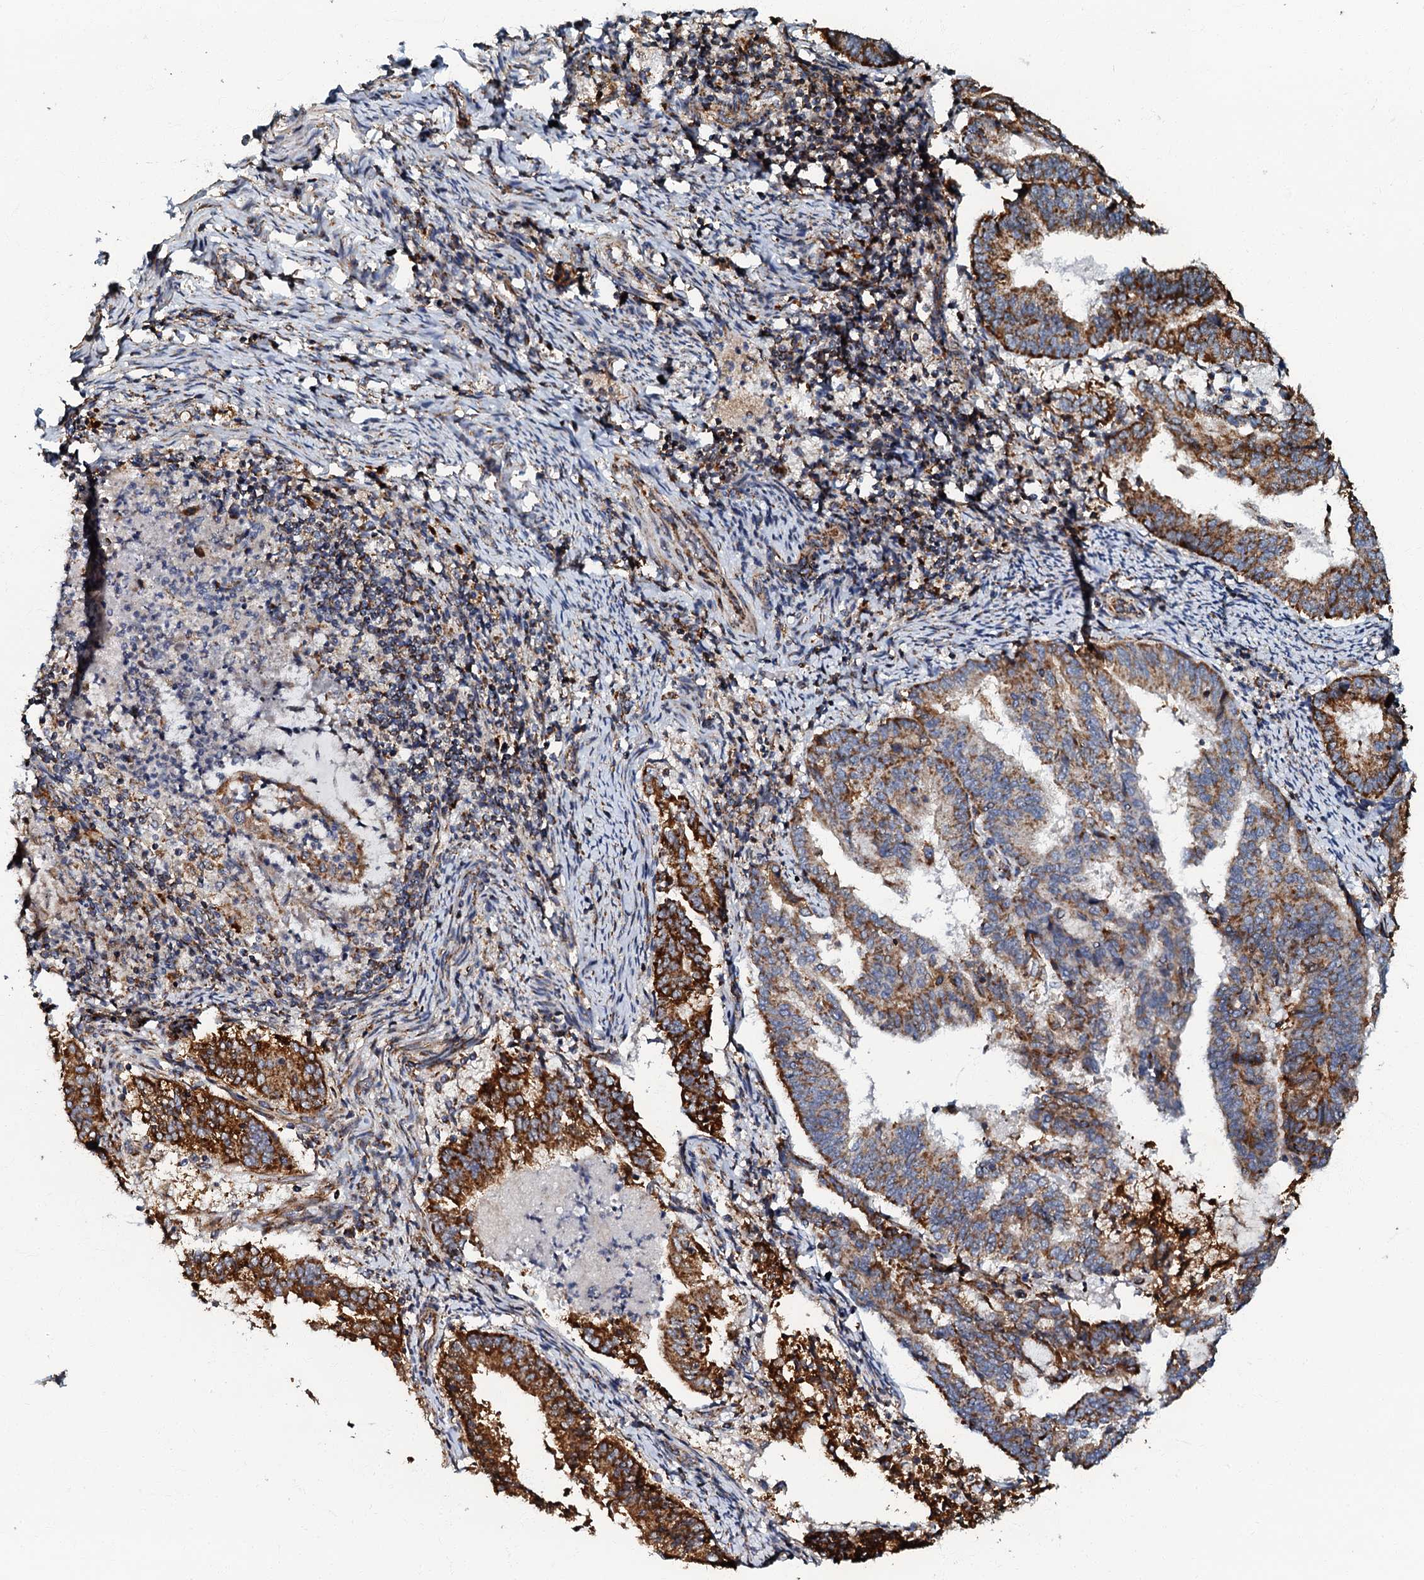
{"staining": {"intensity": "strong", "quantity": ">75%", "location": "cytoplasmic/membranous"}, "tissue": "endometrial cancer", "cell_type": "Tumor cells", "image_type": "cancer", "snomed": [{"axis": "morphology", "description": "Adenocarcinoma, NOS"}, {"axis": "topography", "description": "Endometrium"}], "caption": "Brown immunohistochemical staining in adenocarcinoma (endometrial) shows strong cytoplasmic/membranous positivity in approximately >75% of tumor cells. (Stains: DAB (3,3'-diaminobenzidine) in brown, nuclei in blue, Microscopy: brightfield microscopy at high magnification).", "gene": "NDUFA12", "patient": {"sex": "female", "age": 80}}